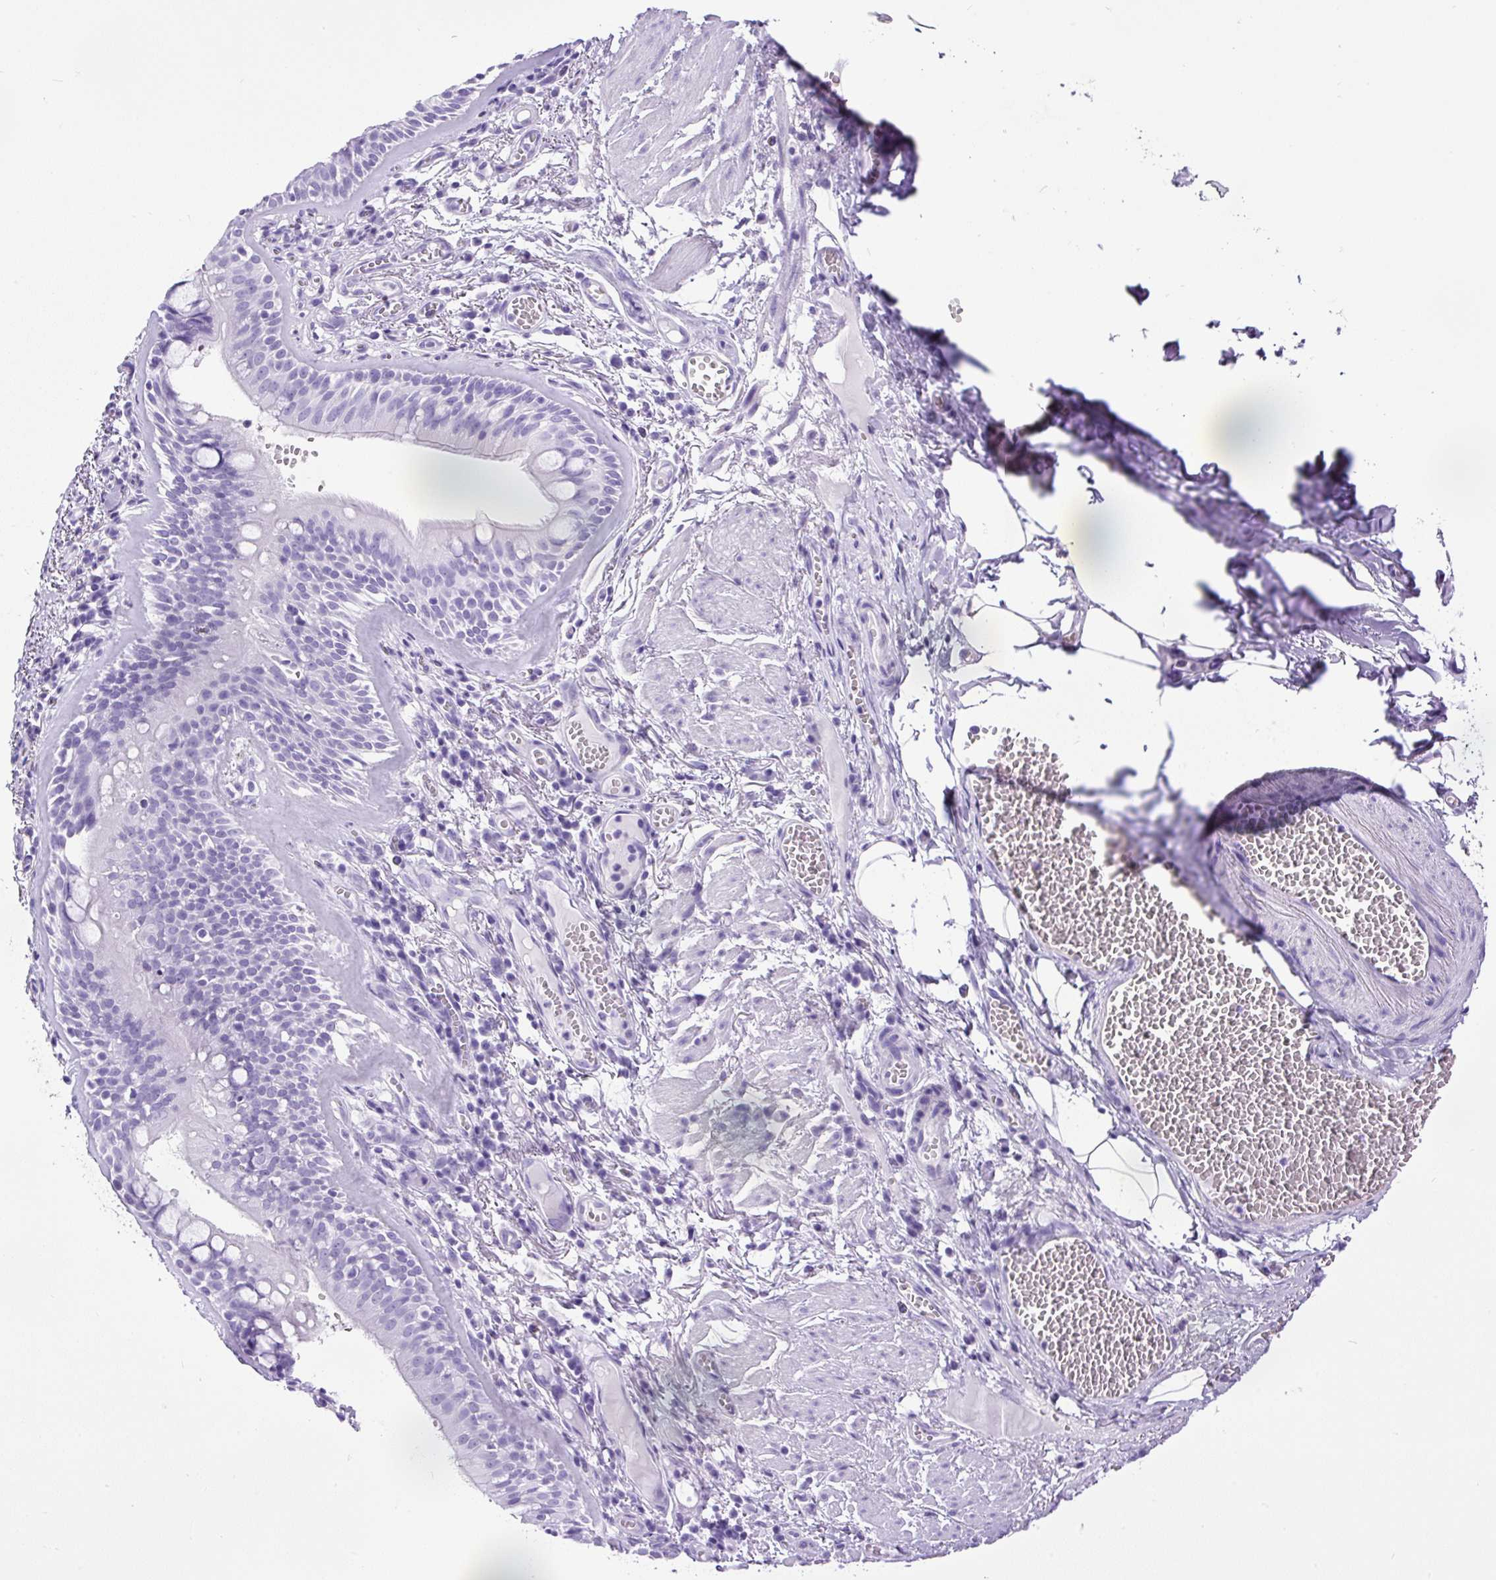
{"staining": {"intensity": "negative", "quantity": "none", "location": "none"}, "tissue": "bronchus", "cell_type": "Respiratory epithelial cells", "image_type": "normal", "snomed": [{"axis": "morphology", "description": "Normal tissue, NOS"}, {"axis": "topography", "description": "Cartilage tissue"}, {"axis": "topography", "description": "Bronchus"}], "caption": "High magnification brightfield microscopy of normal bronchus stained with DAB (3,3'-diaminobenzidine) (brown) and counterstained with hematoxylin (blue): respiratory epithelial cells show no significant staining. (Brightfield microscopy of DAB (3,3'-diaminobenzidine) immunohistochemistry at high magnification).", "gene": "CEL", "patient": {"sex": "male", "age": 78}}